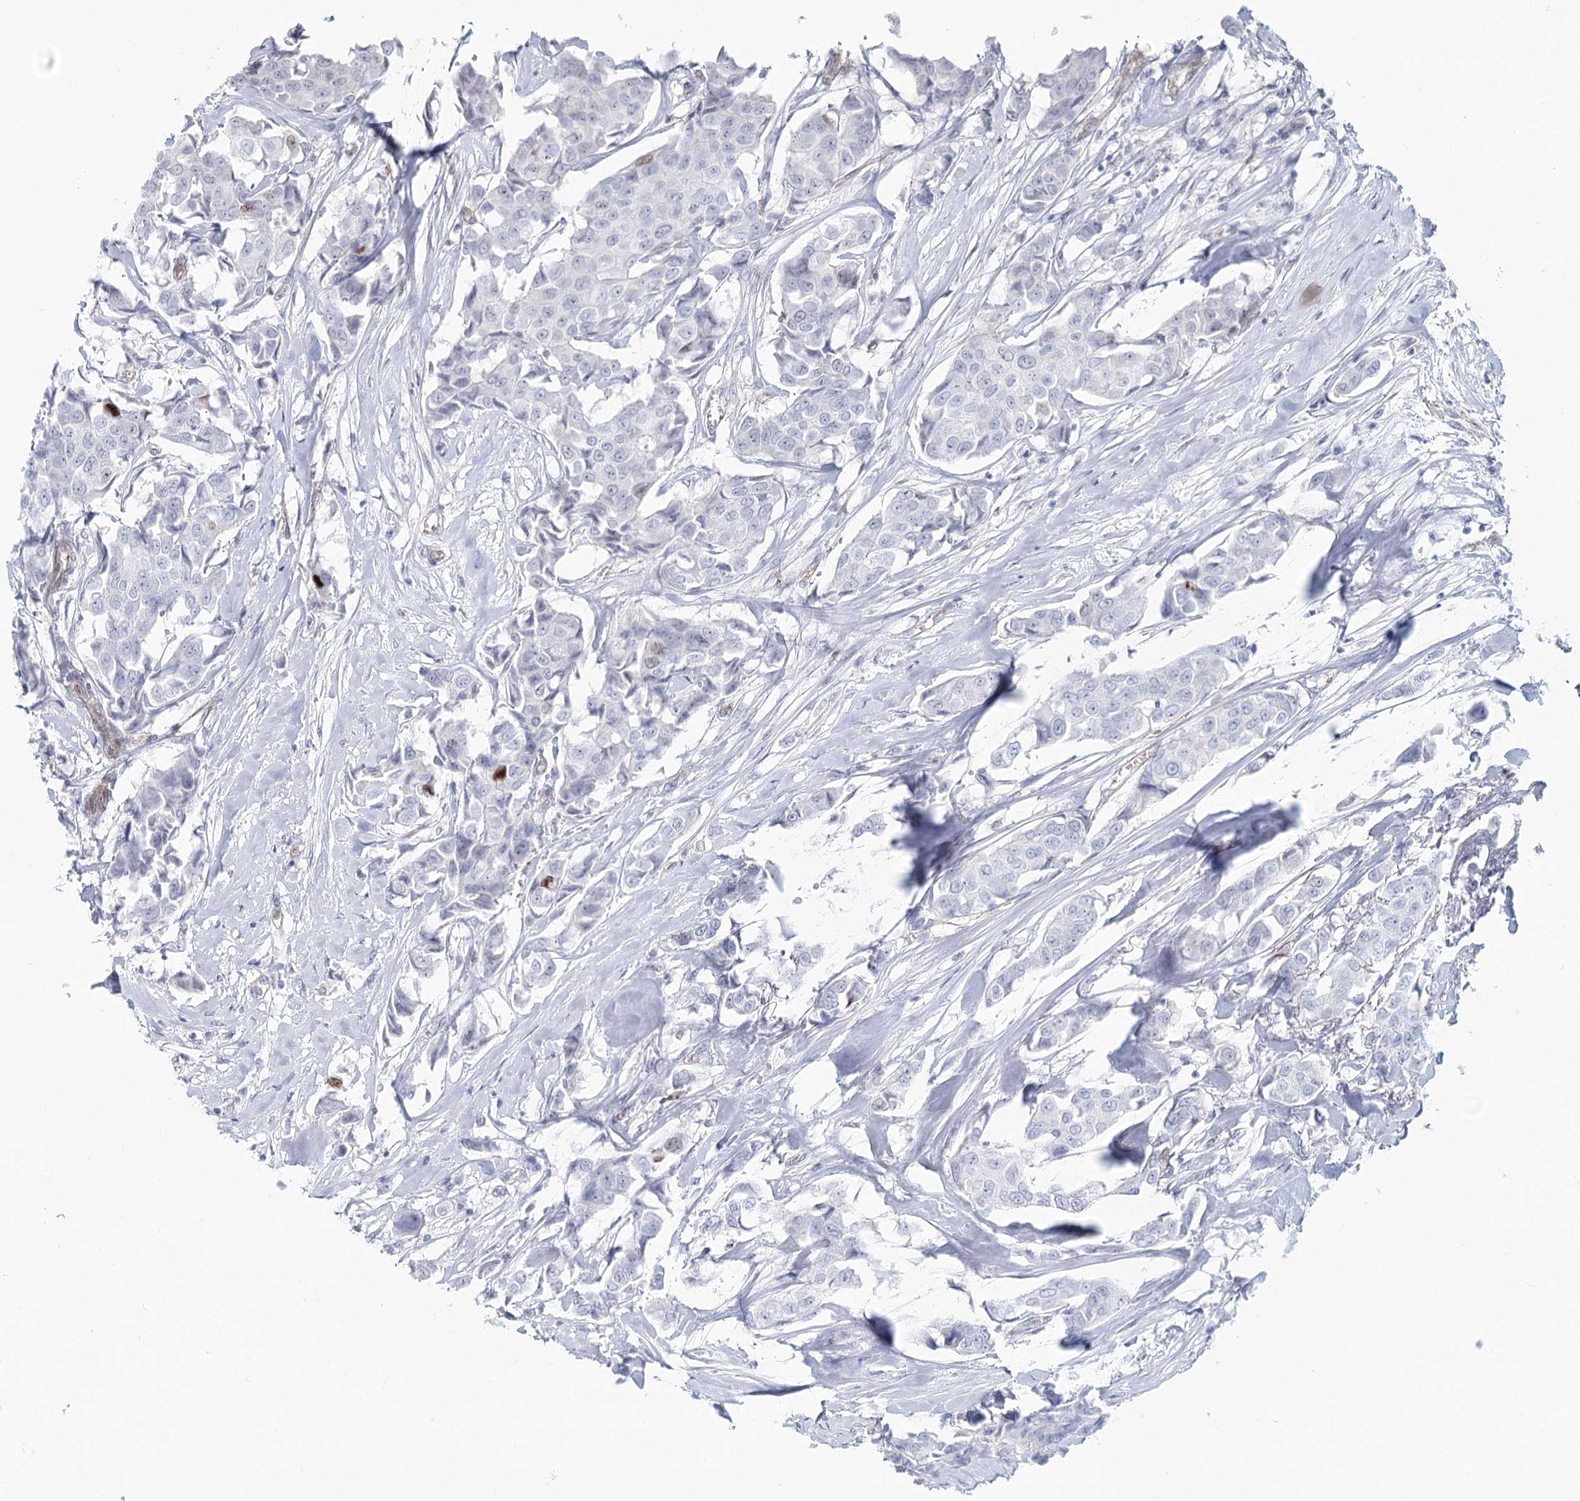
{"staining": {"intensity": "moderate", "quantity": "<25%", "location": "nuclear"}, "tissue": "breast cancer", "cell_type": "Tumor cells", "image_type": "cancer", "snomed": [{"axis": "morphology", "description": "Duct carcinoma"}, {"axis": "topography", "description": "Breast"}], "caption": "The histopathology image reveals a brown stain indicating the presence of a protein in the nuclear of tumor cells in breast cancer (invasive ductal carcinoma). (DAB IHC, brown staining for protein, blue staining for nuclei).", "gene": "ZFYVE28", "patient": {"sex": "female", "age": 80}}